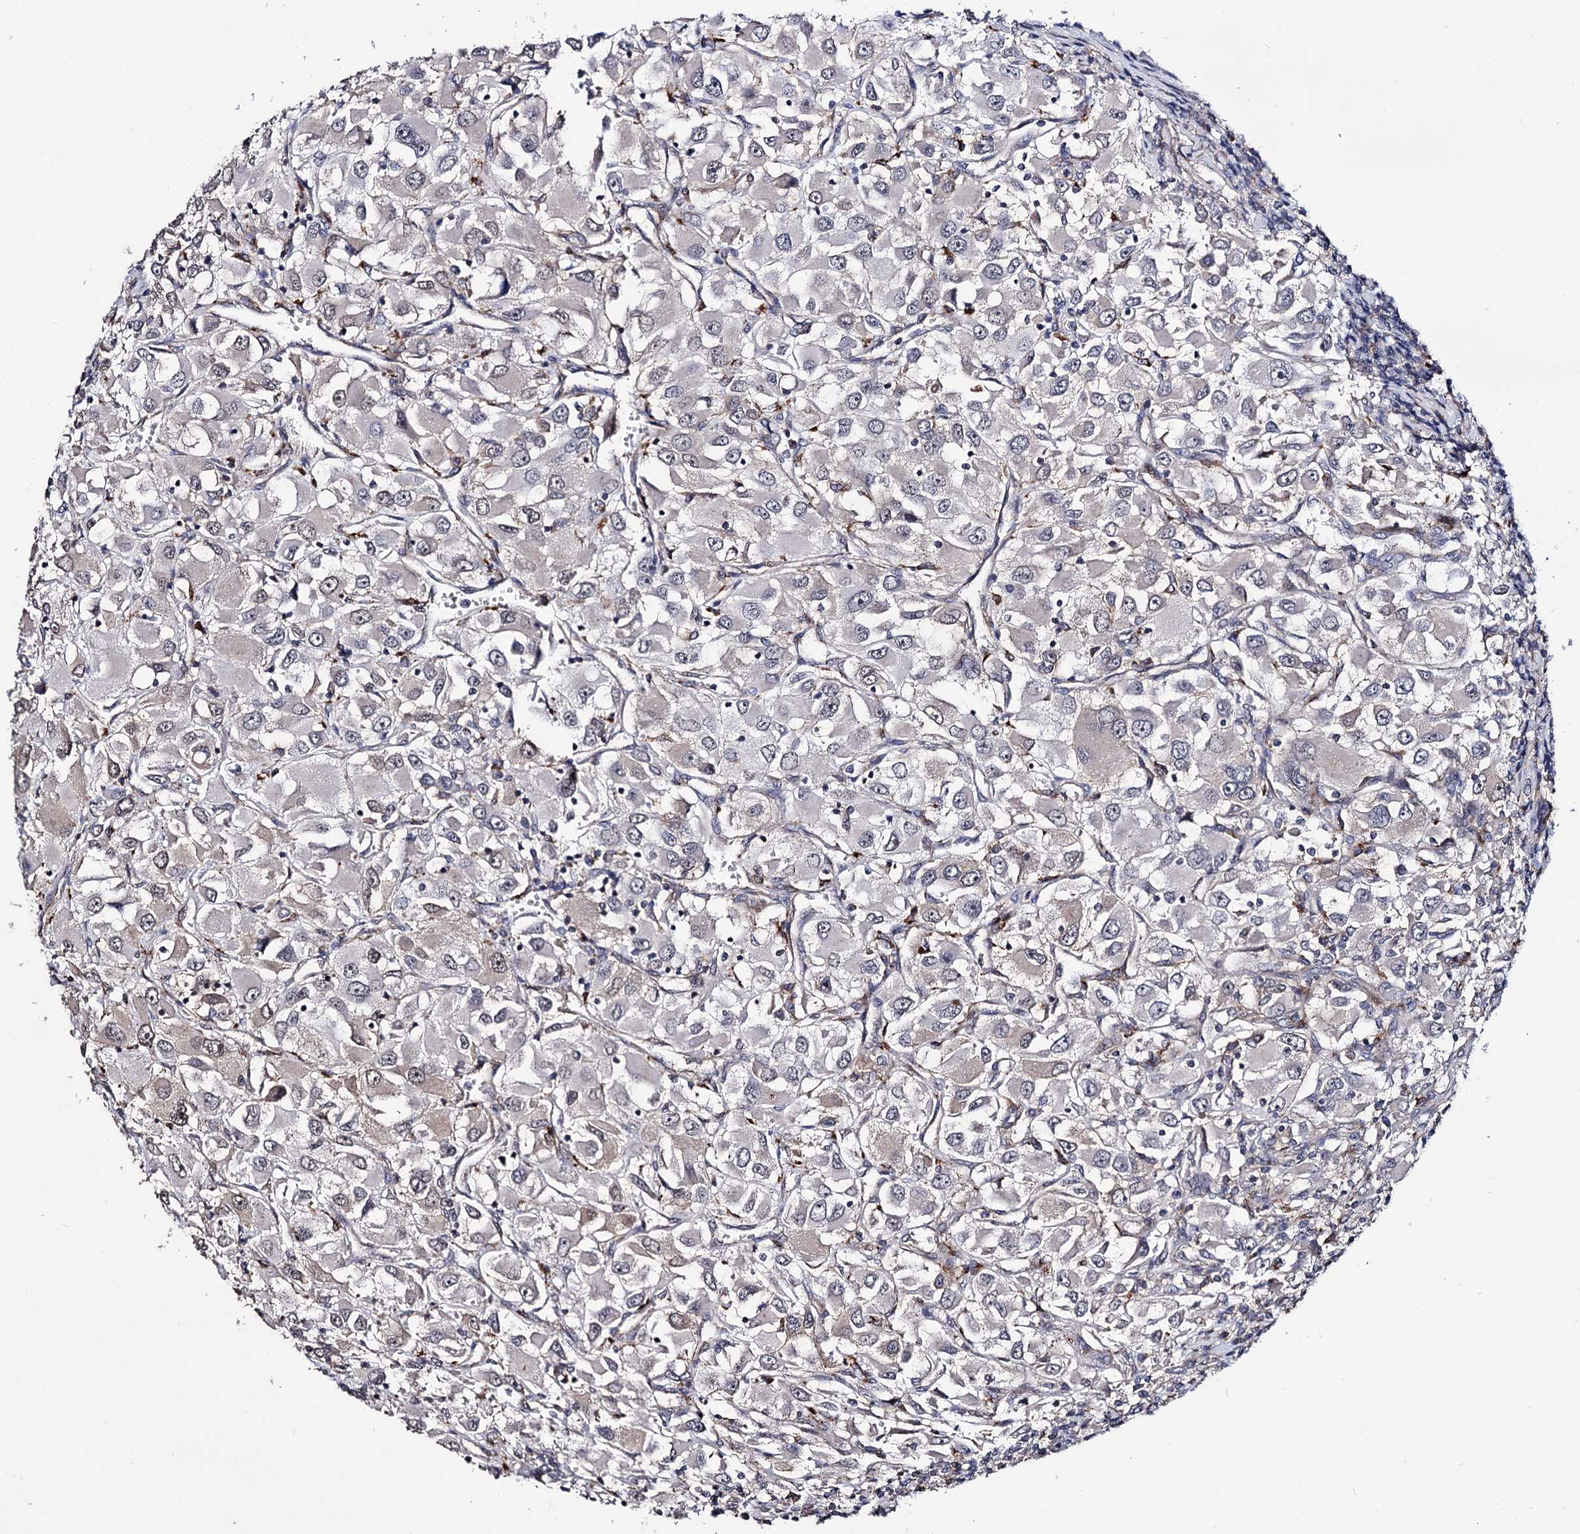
{"staining": {"intensity": "negative", "quantity": "none", "location": "none"}, "tissue": "renal cancer", "cell_type": "Tumor cells", "image_type": "cancer", "snomed": [{"axis": "morphology", "description": "Adenocarcinoma, NOS"}, {"axis": "topography", "description": "Kidney"}], "caption": "Immunohistochemistry of human renal cancer (adenocarcinoma) exhibits no expression in tumor cells.", "gene": "MICAL2", "patient": {"sex": "female", "age": 52}}